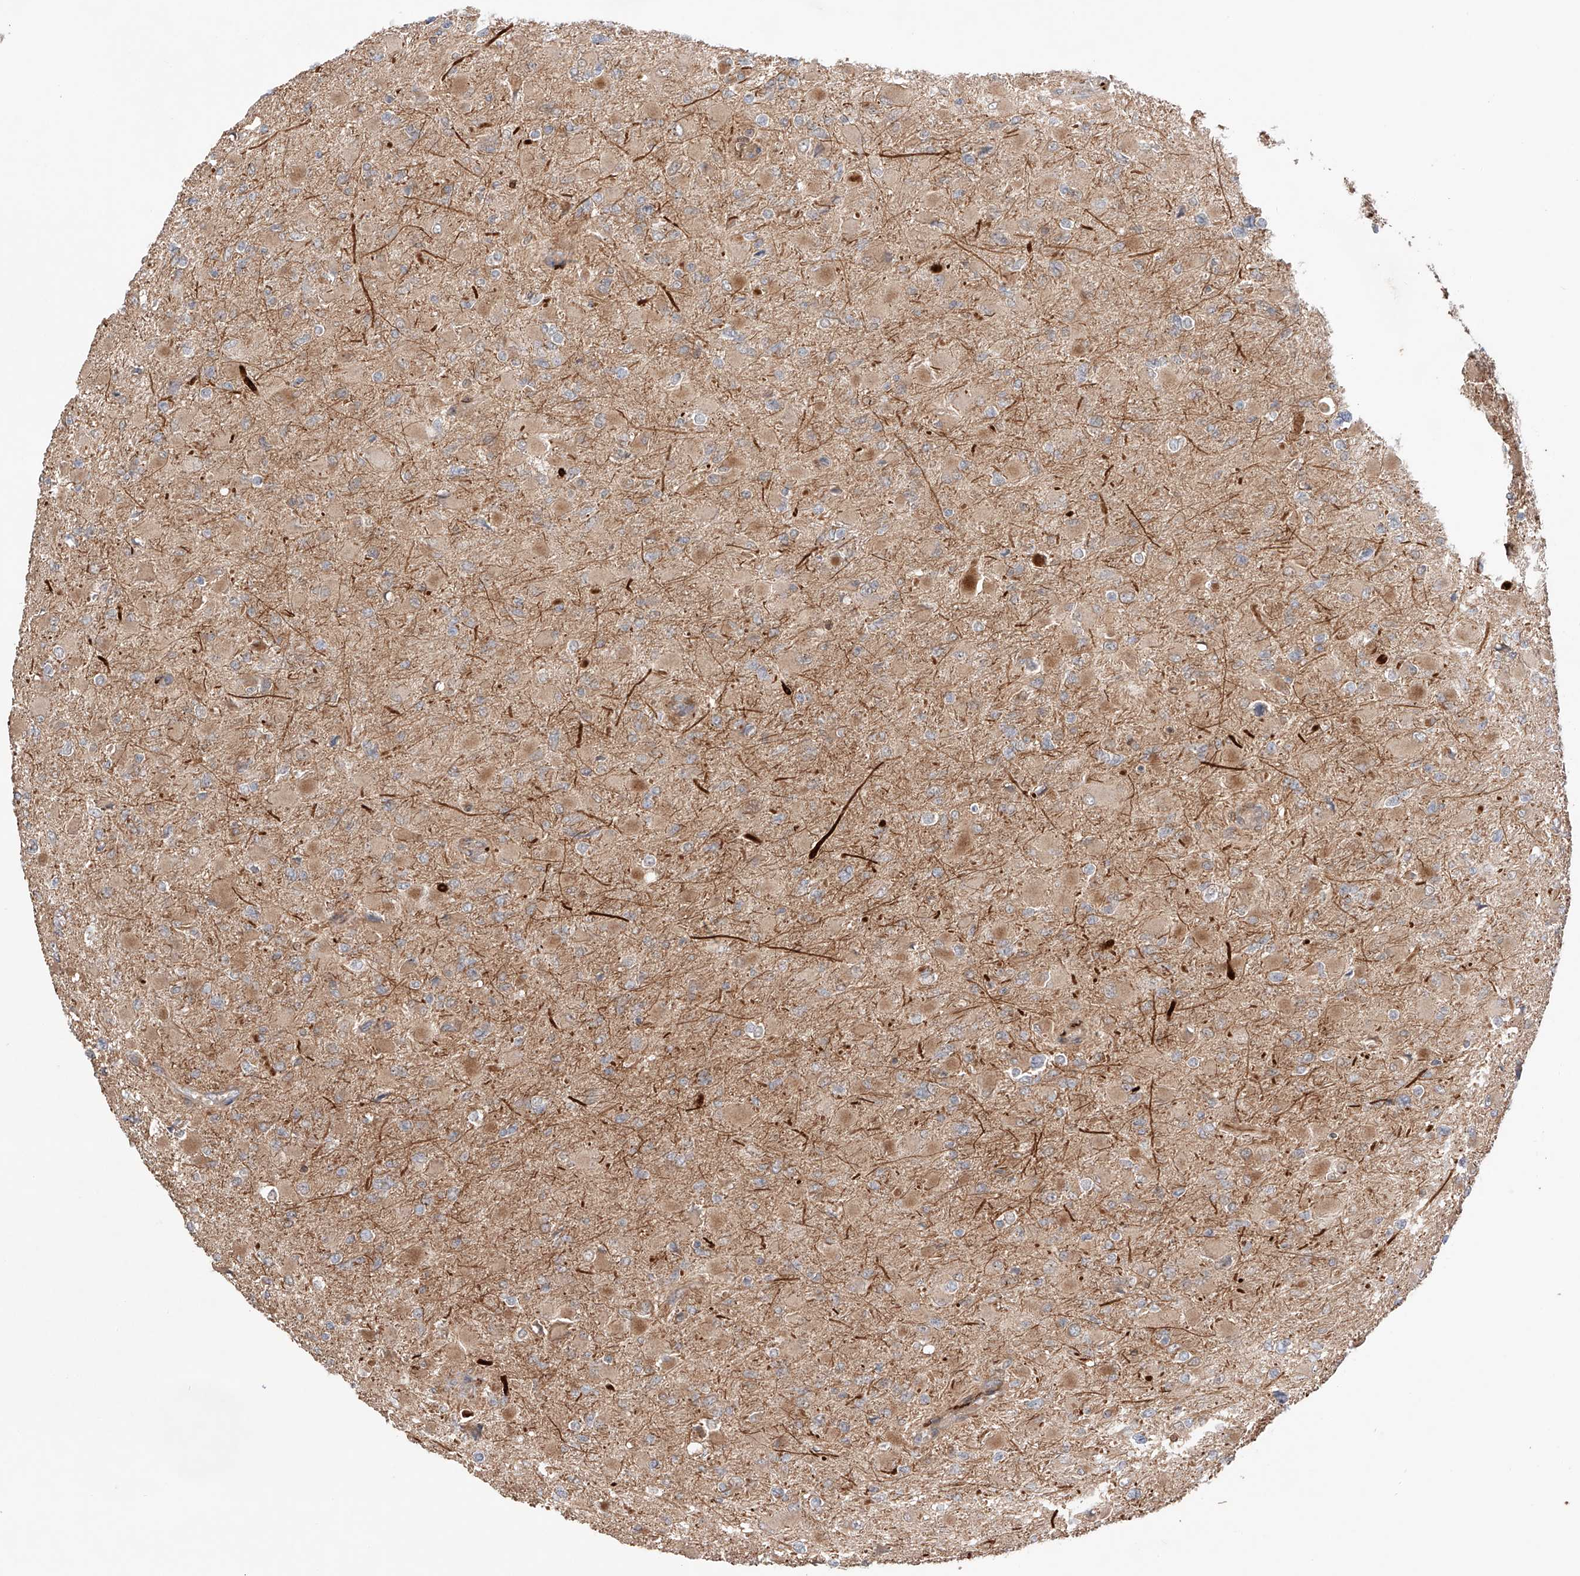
{"staining": {"intensity": "negative", "quantity": "none", "location": "none"}, "tissue": "glioma", "cell_type": "Tumor cells", "image_type": "cancer", "snomed": [{"axis": "morphology", "description": "Glioma, malignant, High grade"}, {"axis": "topography", "description": "Cerebral cortex"}], "caption": "Tumor cells are negative for protein expression in human glioma. (DAB (3,3'-diaminobenzidine) immunohistochemistry visualized using brightfield microscopy, high magnification).", "gene": "IGSF22", "patient": {"sex": "female", "age": 36}}